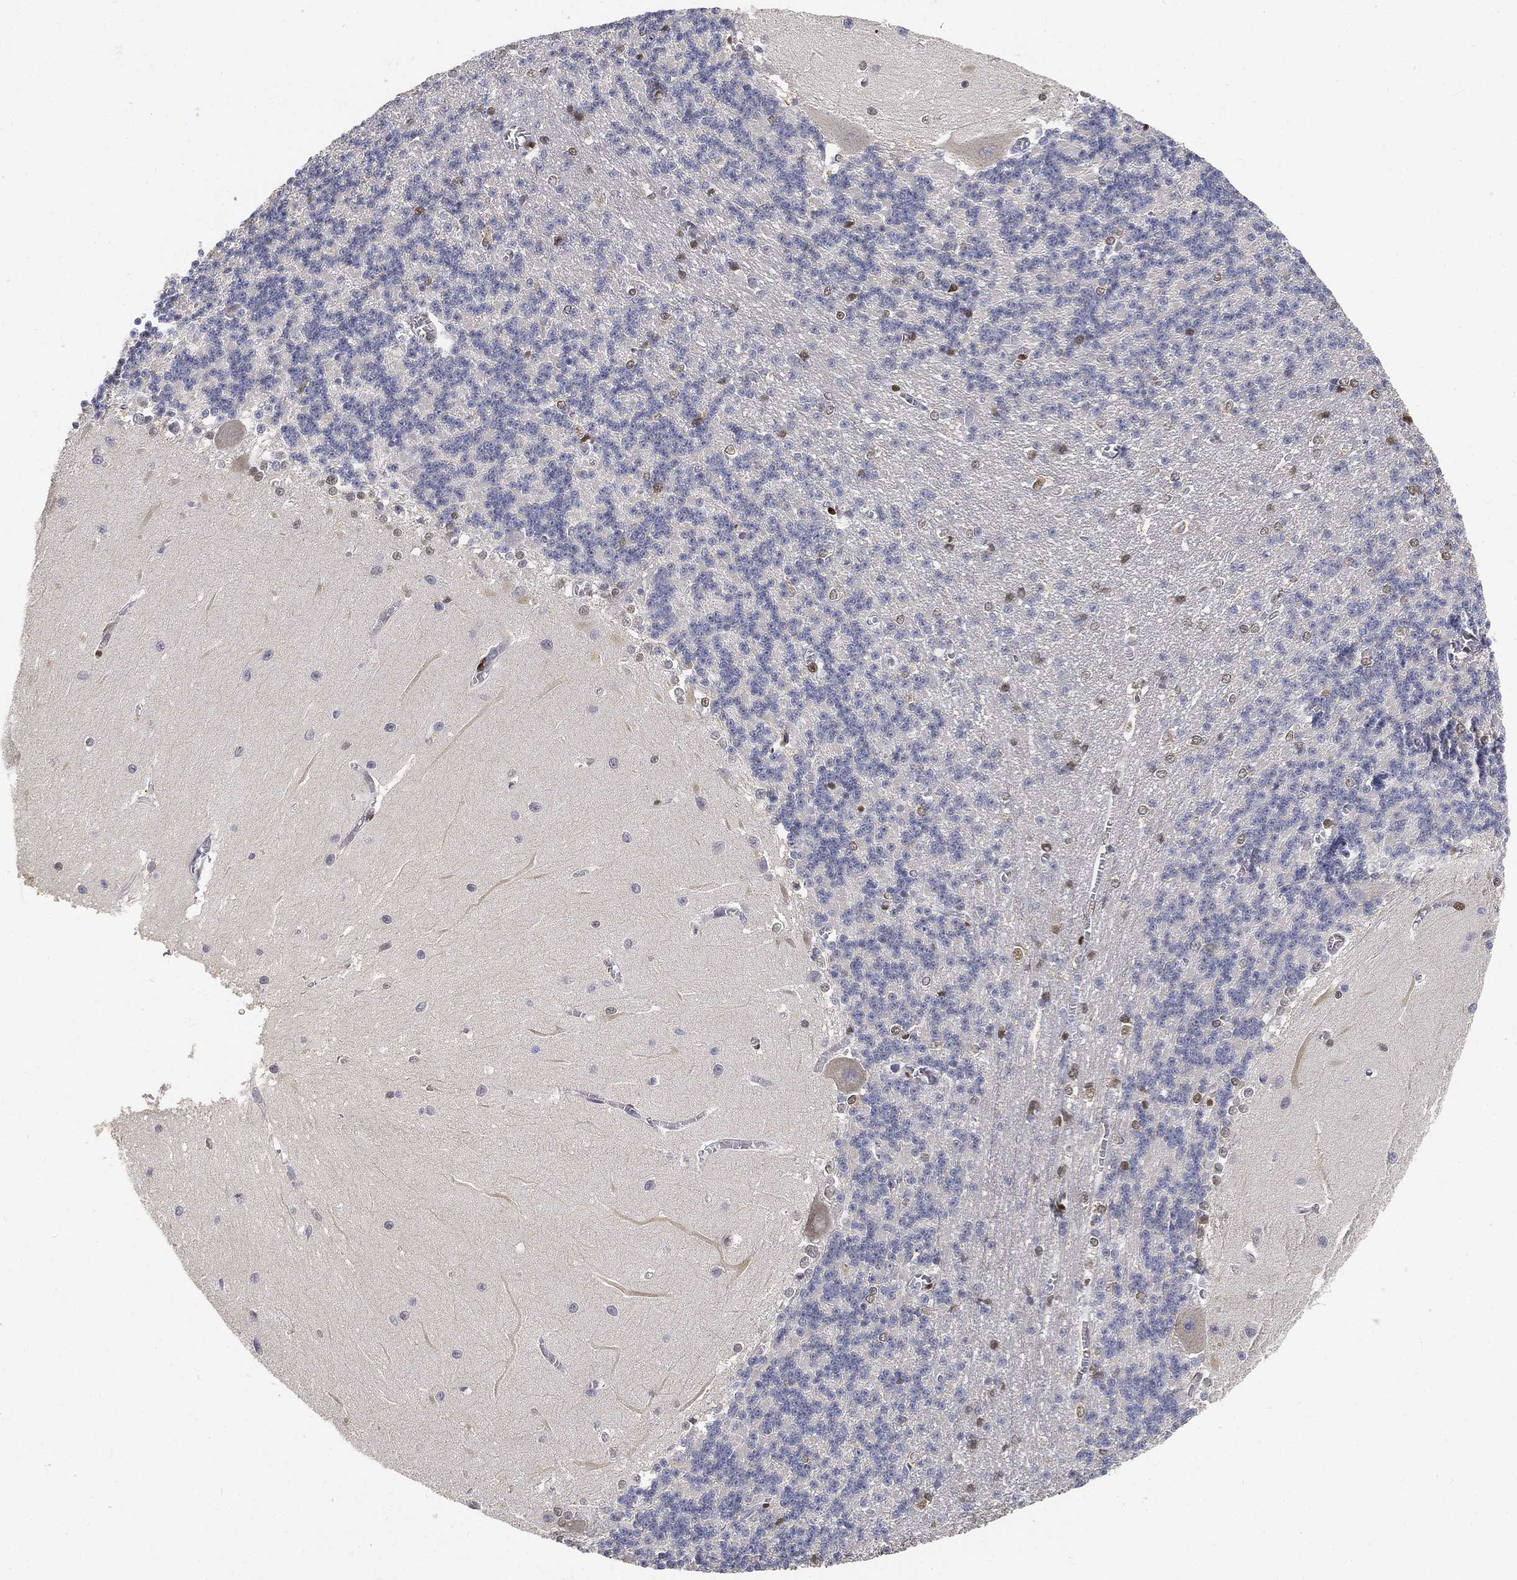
{"staining": {"intensity": "negative", "quantity": "none", "location": "none"}, "tissue": "cerebellum", "cell_type": "Cells in granular layer", "image_type": "normal", "snomed": [{"axis": "morphology", "description": "Normal tissue, NOS"}, {"axis": "topography", "description": "Cerebellum"}], "caption": "A photomicrograph of cerebellum stained for a protein reveals no brown staining in cells in granular layer. The staining was performed using DAB (3,3'-diaminobenzidine) to visualize the protein expression in brown, while the nuclei were stained in blue with hematoxylin (Magnification: 20x).", "gene": "CRTC3", "patient": {"sex": "male", "age": 37}}